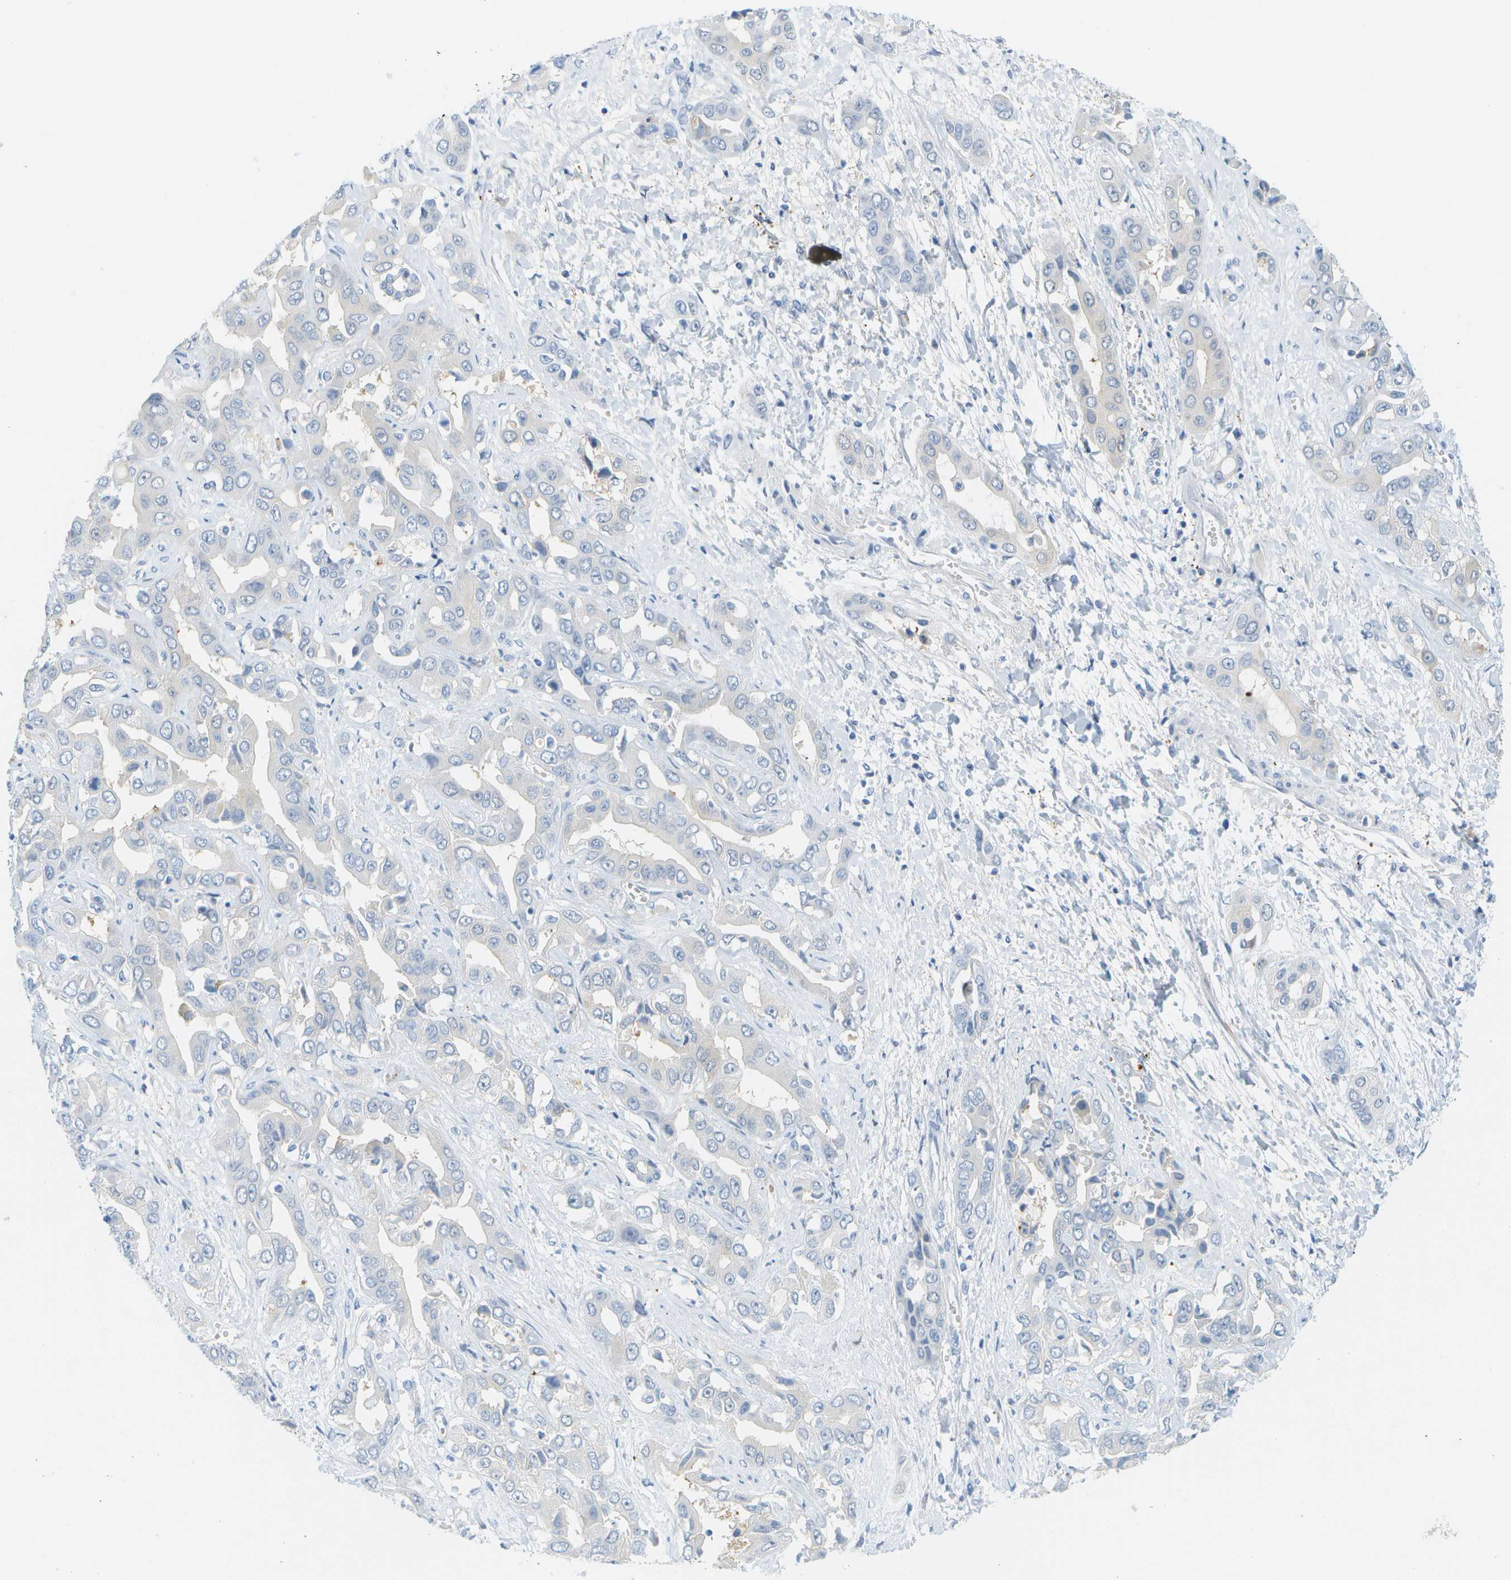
{"staining": {"intensity": "negative", "quantity": "none", "location": "none"}, "tissue": "liver cancer", "cell_type": "Tumor cells", "image_type": "cancer", "snomed": [{"axis": "morphology", "description": "Cholangiocarcinoma"}, {"axis": "topography", "description": "Liver"}], "caption": "High magnification brightfield microscopy of liver cholangiocarcinoma stained with DAB (brown) and counterstained with hematoxylin (blue): tumor cells show no significant staining.", "gene": "CUL9", "patient": {"sex": "female", "age": 52}}